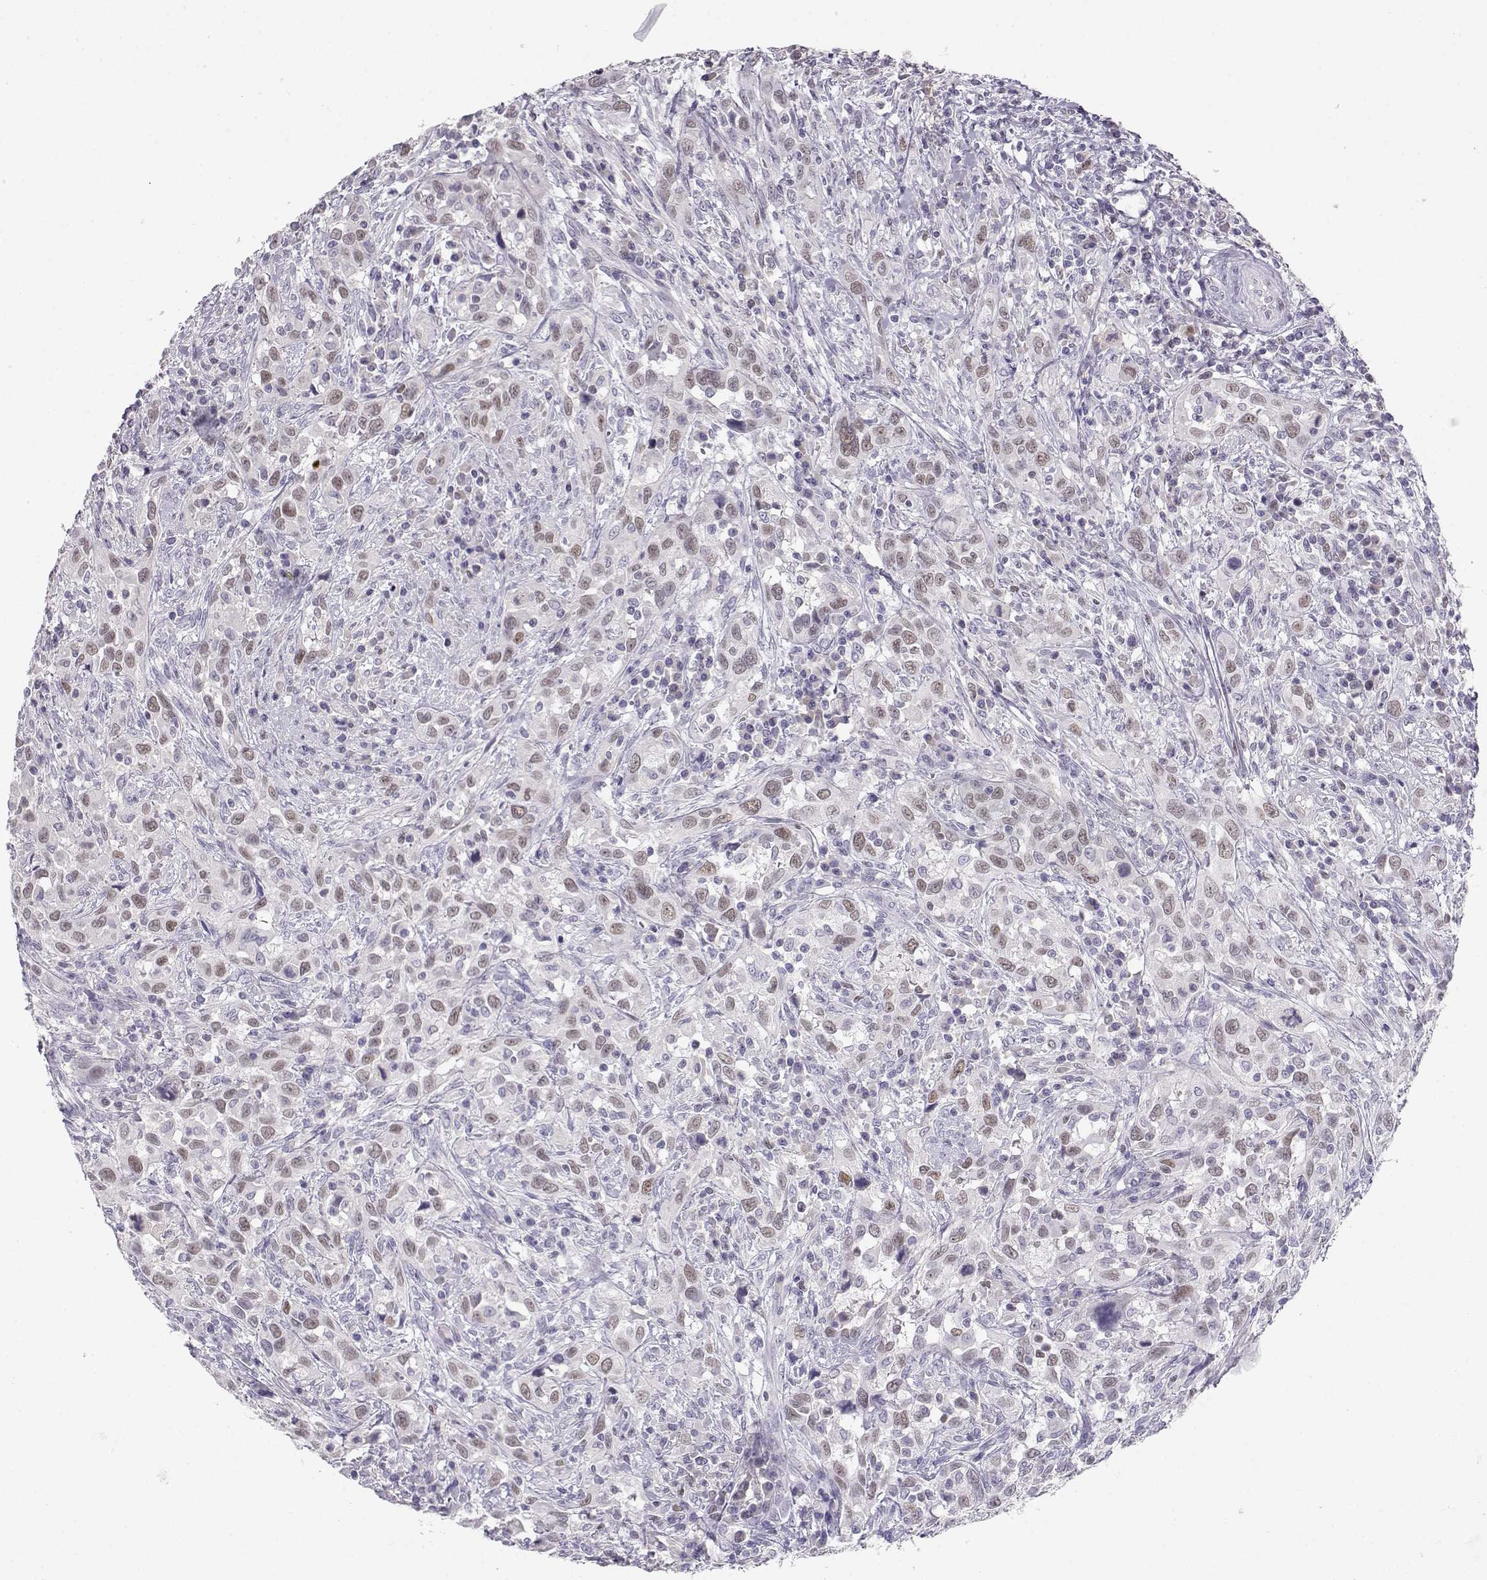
{"staining": {"intensity": "weak", "quantity": "25%-75%", "location": "nuclear"}, "tissue": "urothelial cancer", "cell_type": "Tumor cells", "image_type": "cancer", "snomed": [{"axis": "morphology", "description": "Urothelial carcinoma, NOS"}, {"axis": "morphology", "description": "Urothelial carcinoma, High grade"}, {"axis": "topography", "description": "Urinary bladder"}], "caption": "Approximately 25%-75% of tumor cells in urothelial cancer demonstrate weak nuclear protein expression as visualized by brown immunohistochemical staining.", "gene": "OPN5", "patient": {"sex": "female", "age": 64}}